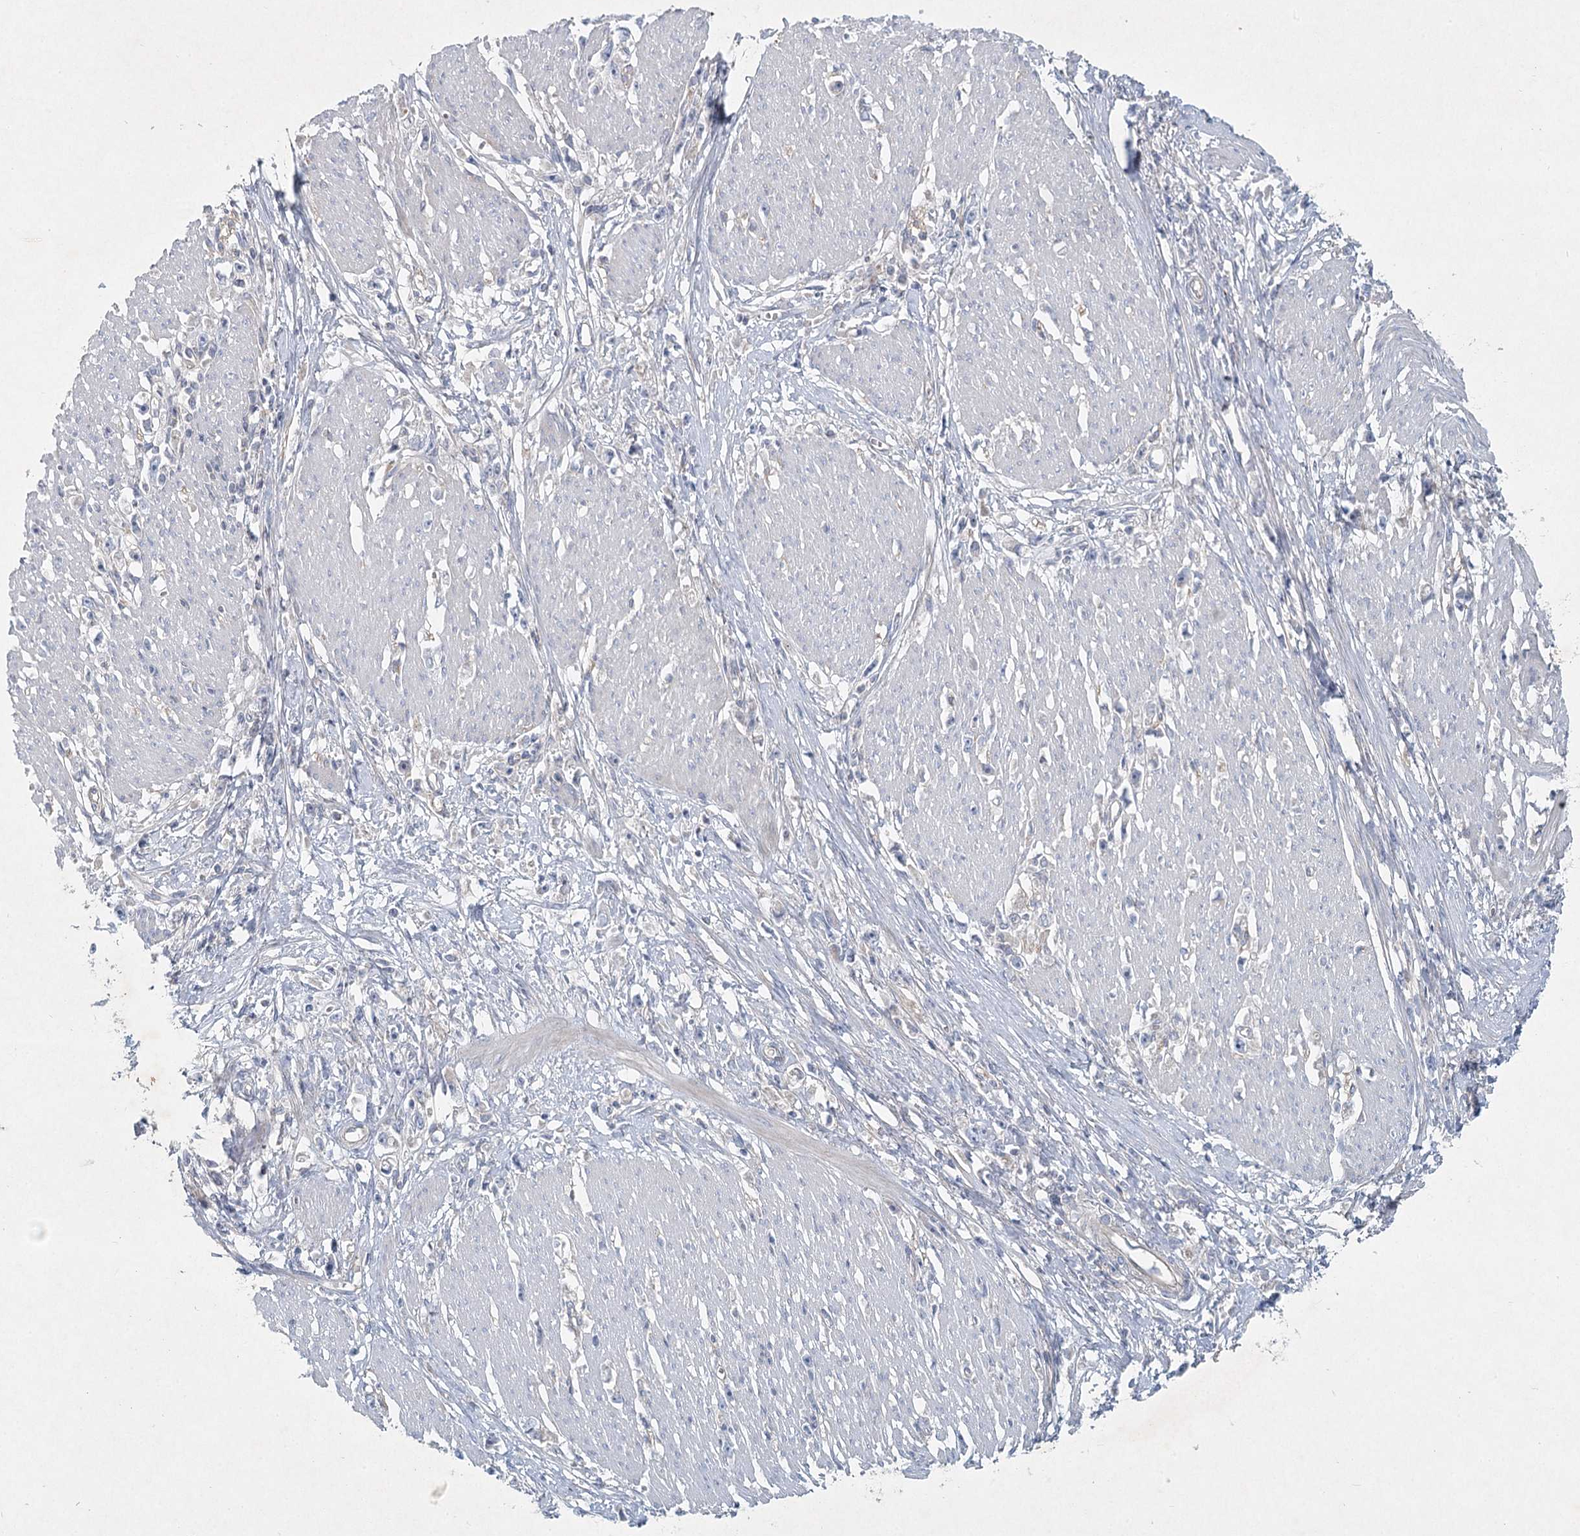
{"staining": {"intensity": "negative", "quantity": "none", "location": "none"}, "tissue": "stomach cancer", "cell_type": "Tumor cells", "image_type": "cancer", "snomed": [{"axis": "morphology", "description": "Adenocarcinoma, NOS"}, {"axis": "topography", "description": "Stomach"}], "caption": "A photomicrograph of human stomach cancer (adenocarcinoma) is negative for staining in tumor cells.", "gene": "DNMBP", "patient": {"sex": "female", "age": 59}}